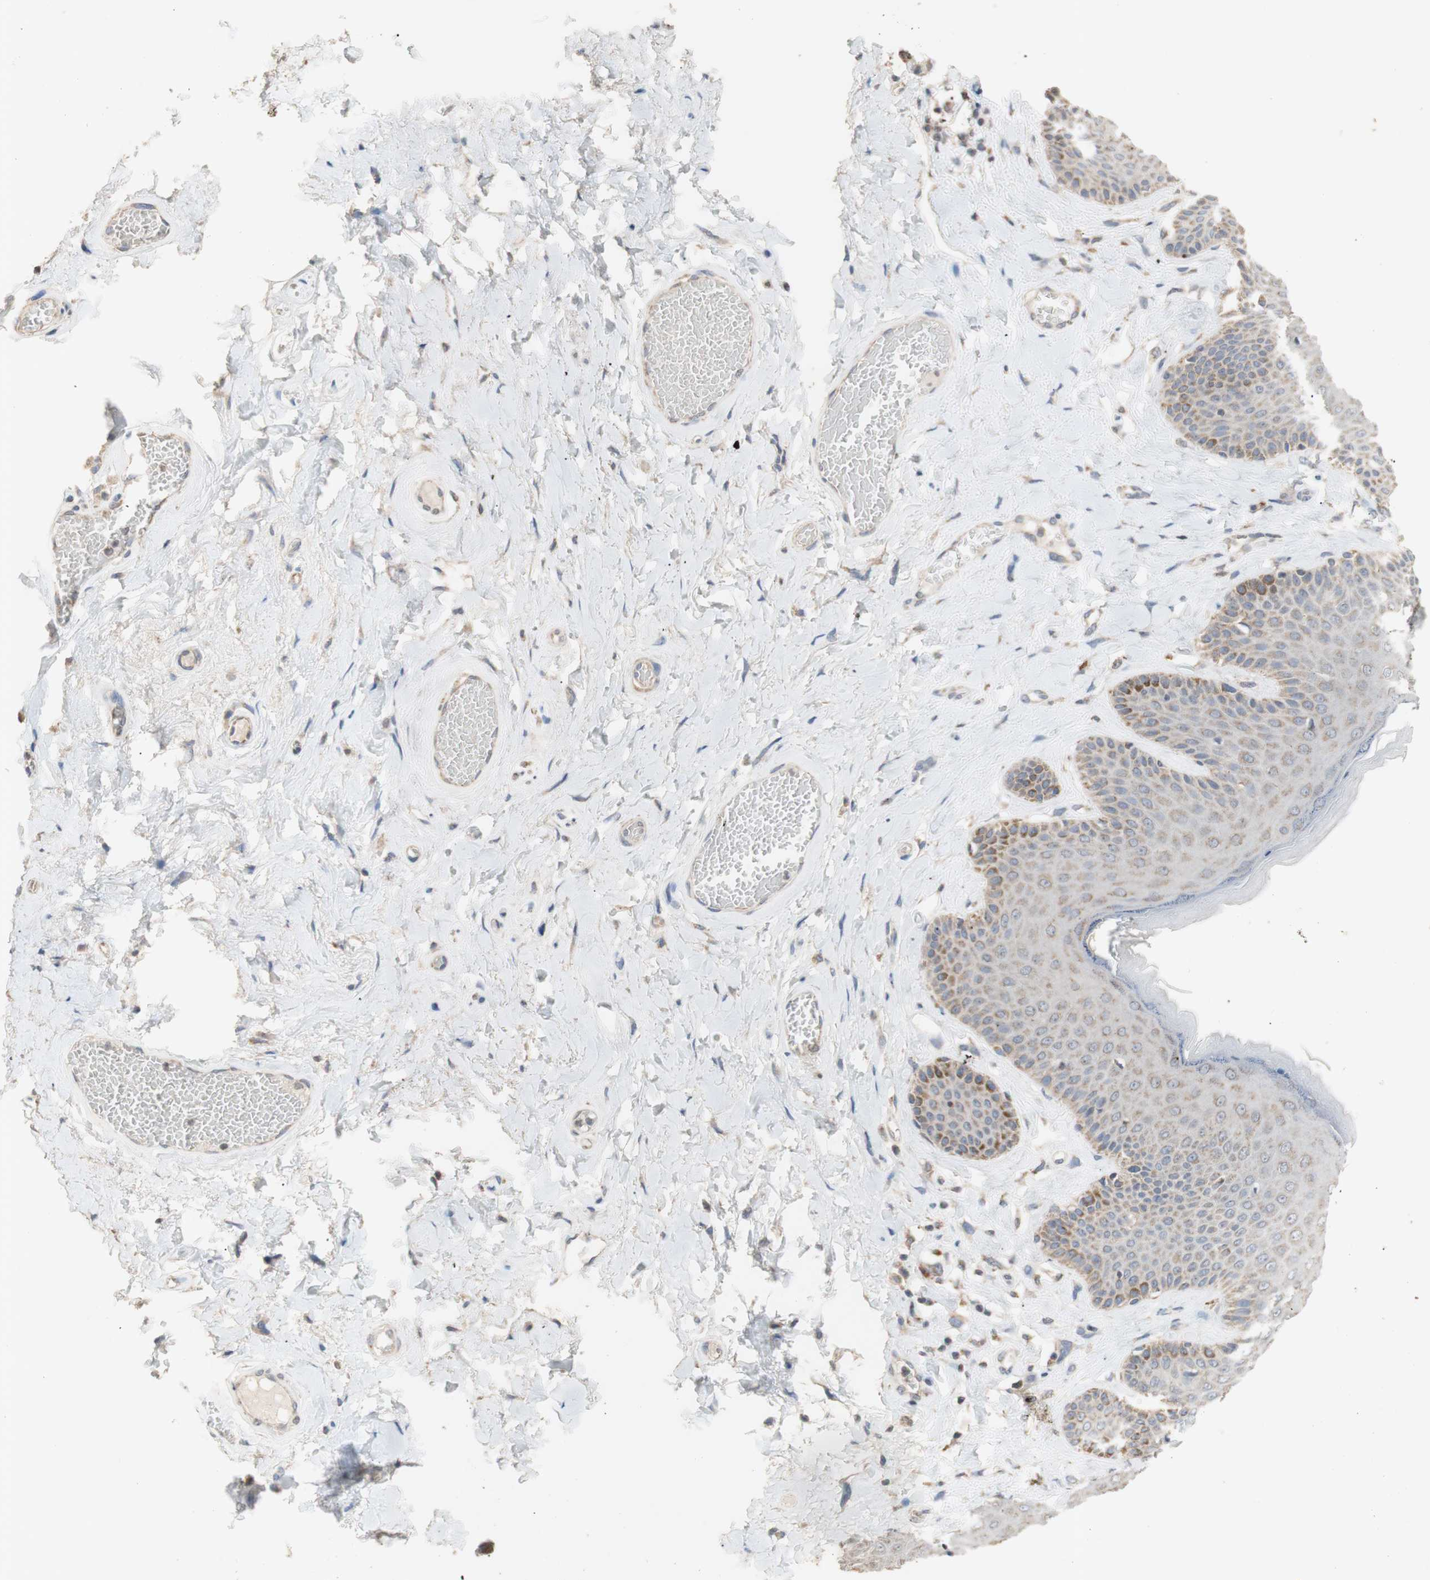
{"staining": {"intensity": "moderate", "quantity": "<25%", "location": "cytoplasmic/membranous"}, "tissue": "skin", "cell_type": "Epidermal cells", "image_type": "normal", "snomed": [{"axis": "morphology", "description": "Normal tissue, NOS"}, {"axis": "topography", "description": "Anal"}], "caption": "This is an image of immunohistochemistry staining of benign skin, which shows moderate positivity in the cytoplasmic/membranous of epidermal cells.", "gene": "PTGIS", "patient": {"sex": "male", "age": 69}}